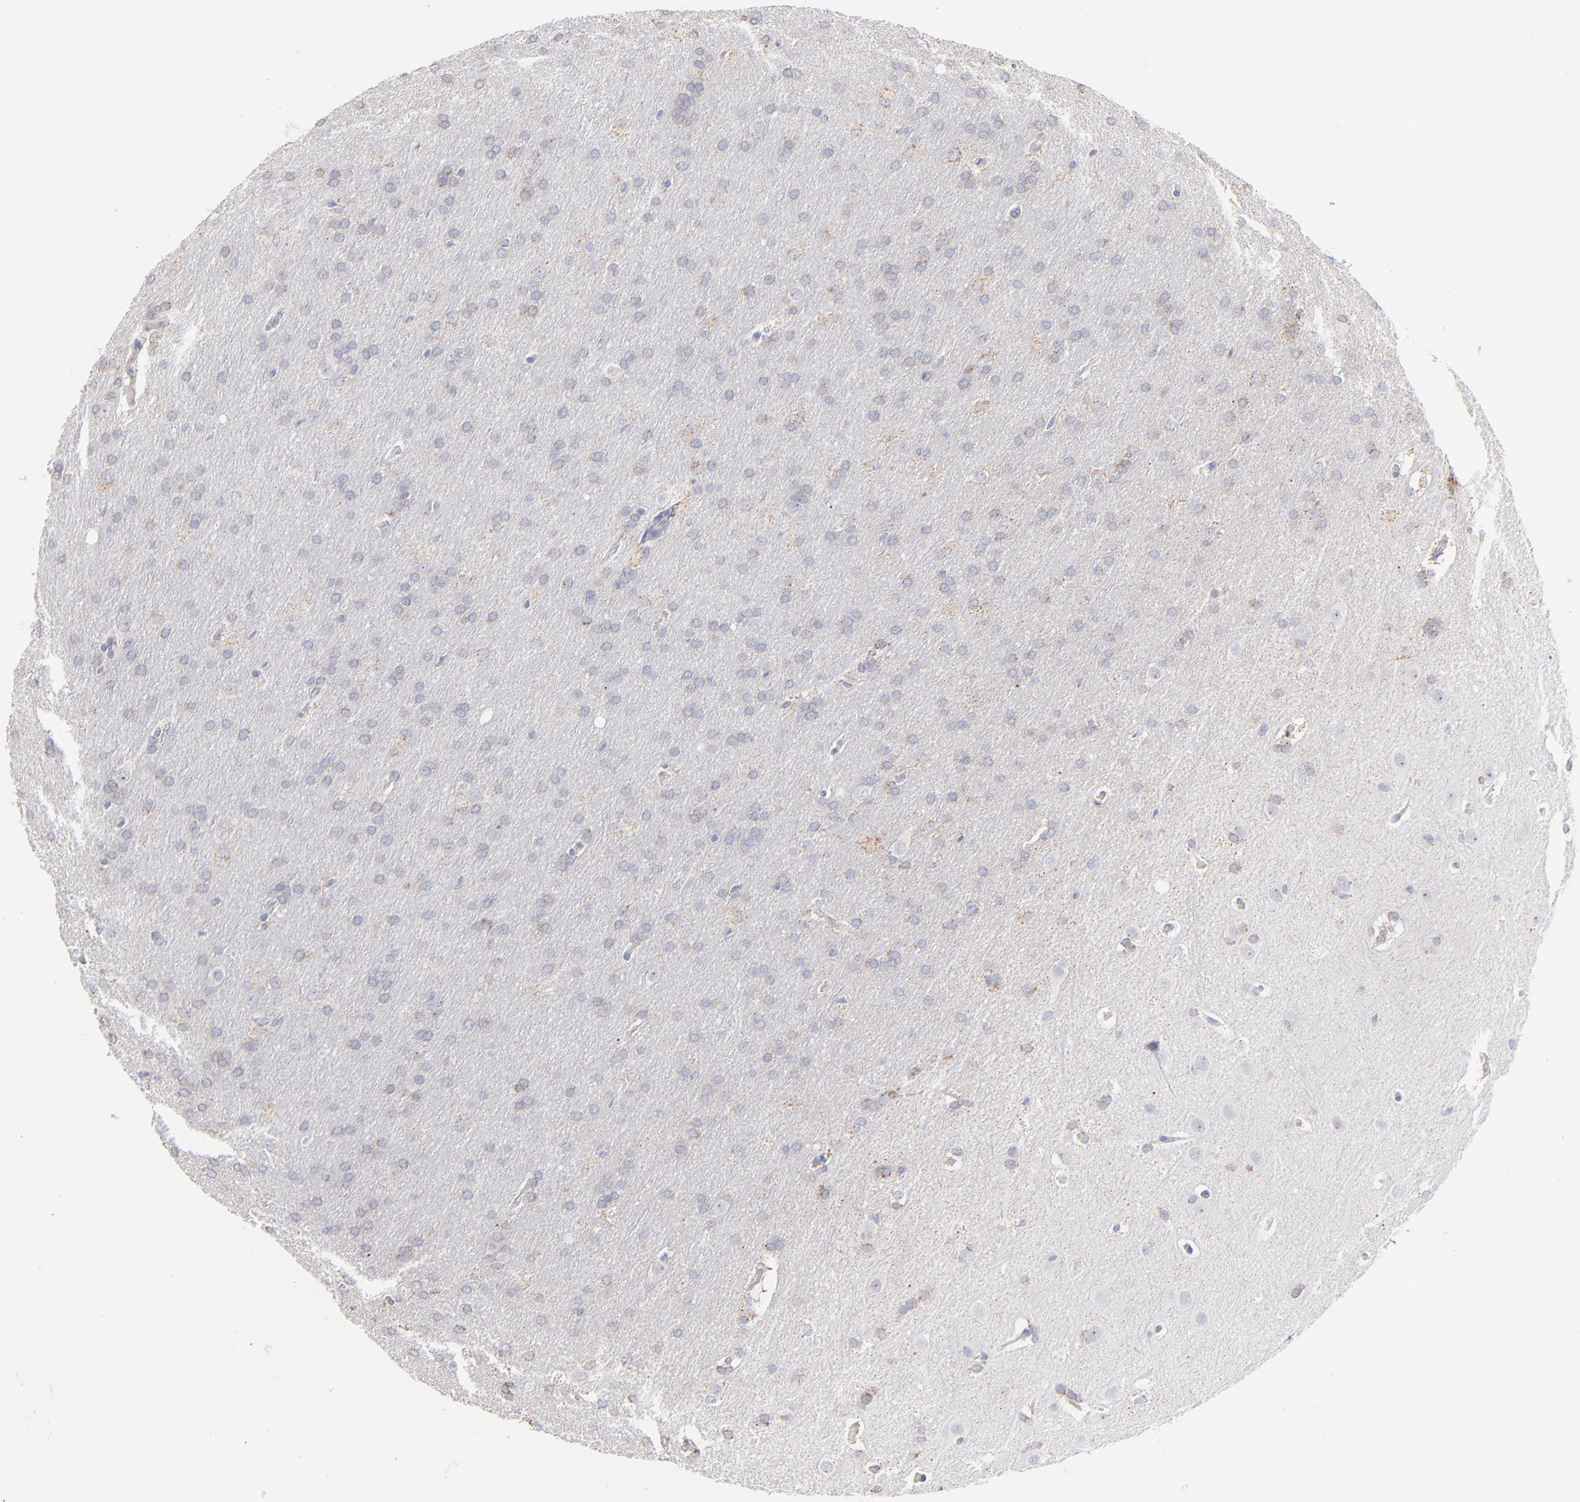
{"staining": {"intensity": "weak", "quantity": "25%-75%", "location": "cytoplasmic/membranous"}, "tissue": "glioma", "cell_type": "Tumor cells", "image_type": "cancer", "snomed": [{"axis": "morphology", "description": "Glioma, malignant, Low grade"}, {"axis": "topography", "description": "Brain"}], "caption": "The histopathology image shows immunohistochemical staining of glioma. There is weak cytoplasmic/membranous staining is appreciated in approximately 25%-75% of tumor cells. The staining is performed using DAB brown chromogen to label protein expression. The nuclei are counter-stained blue using hematoxylin.", "gene": "TST", "patient": {"sex": "female", "age": 32}}